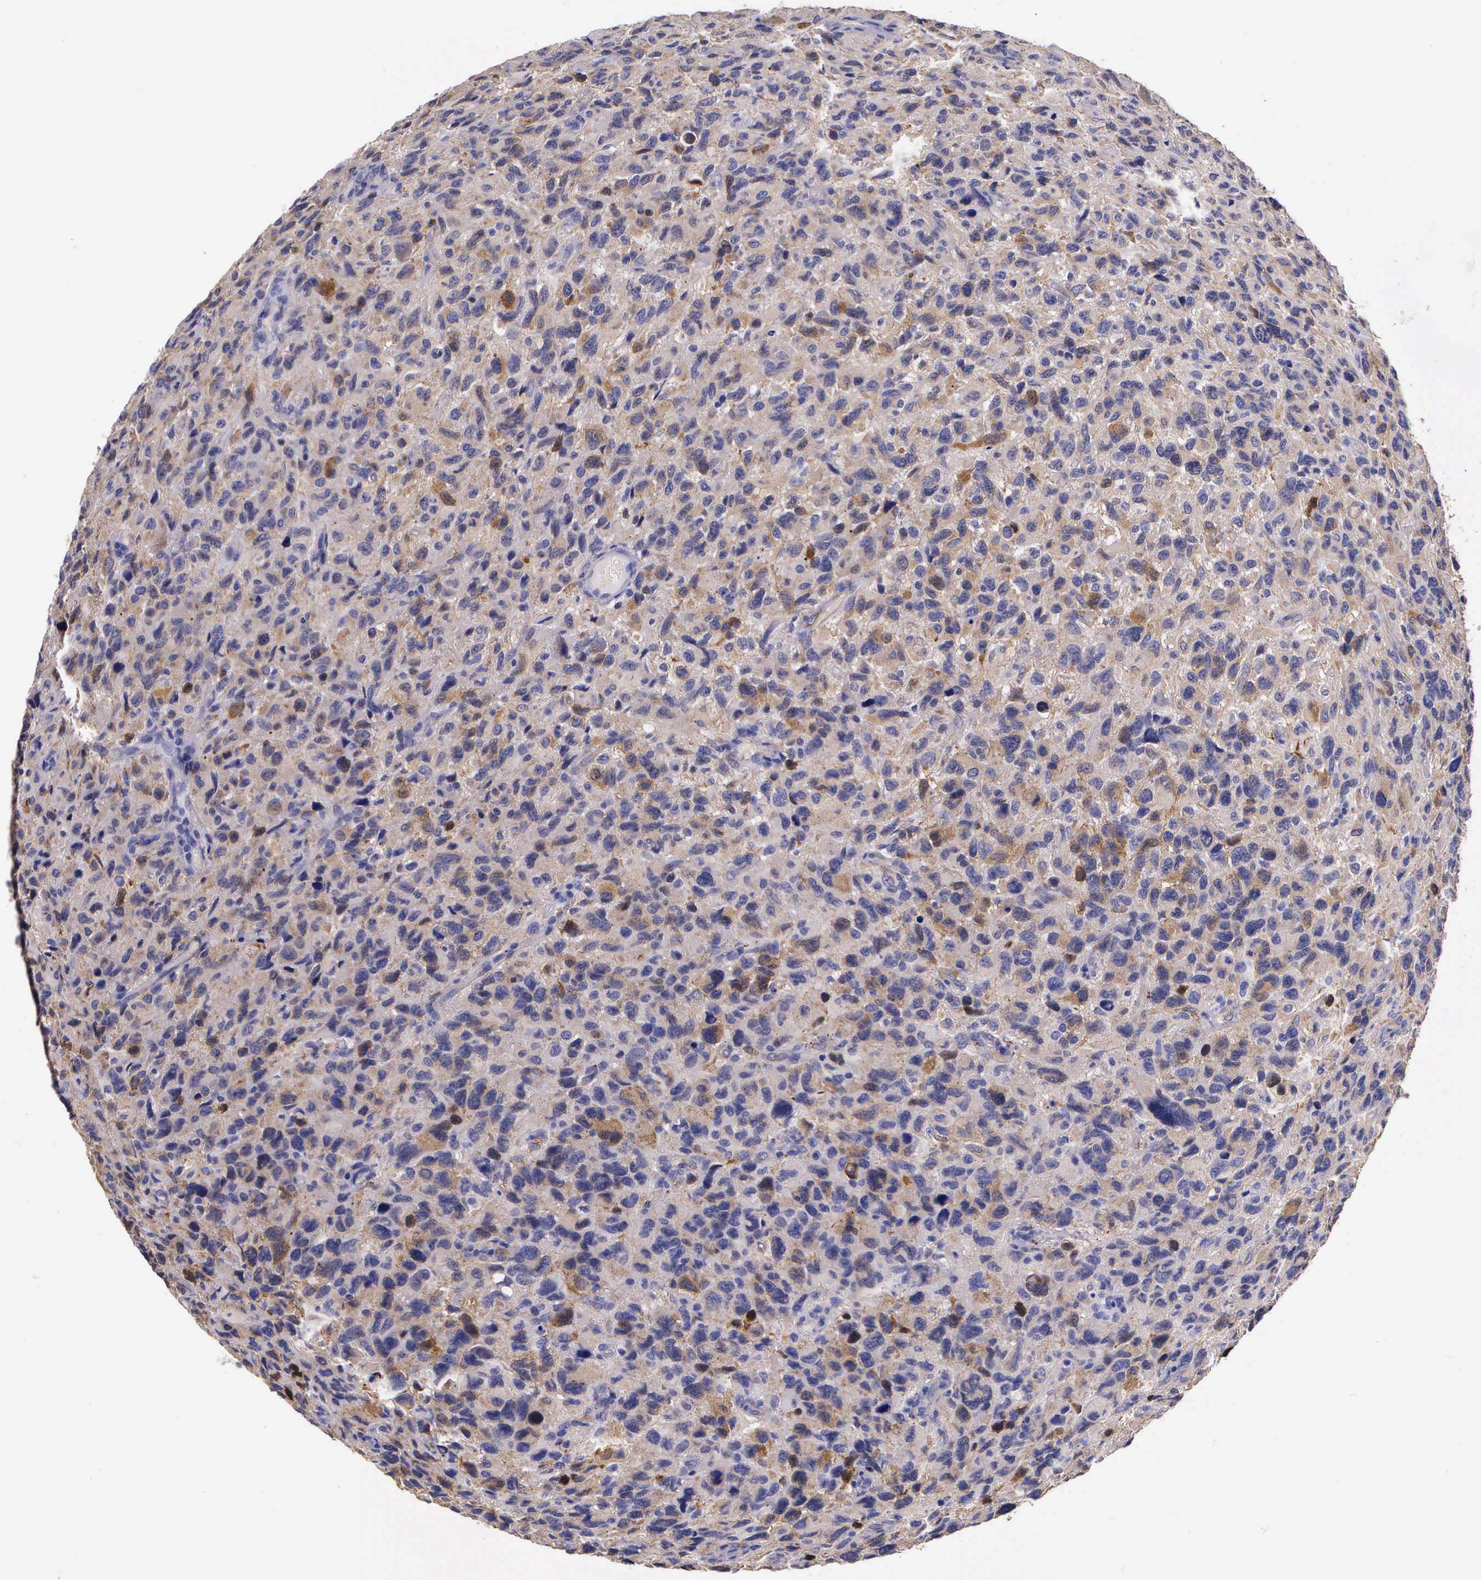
{"staining": {"intensity": "moderate", "quantity": "<25%", "location": "cytoplasmic/membranous"}, "tissue": "glioma", "cell_type": "Tumor cells", "image_type": "cancer", "snomed": [{"axis": "morphology", "description": "Glioma, malignant, High grade"}, {"axis": "topography", "description": "Brain"}], "caption": "Immunohistochemistry (IHC) of high-grade glioma (malignant) displays low levels of moderate cytoplasmic/membranous expression in approximately <25% of tumor cells.", "gene": "BCAR1", "patient": {"sex": "female", "age": 60}}